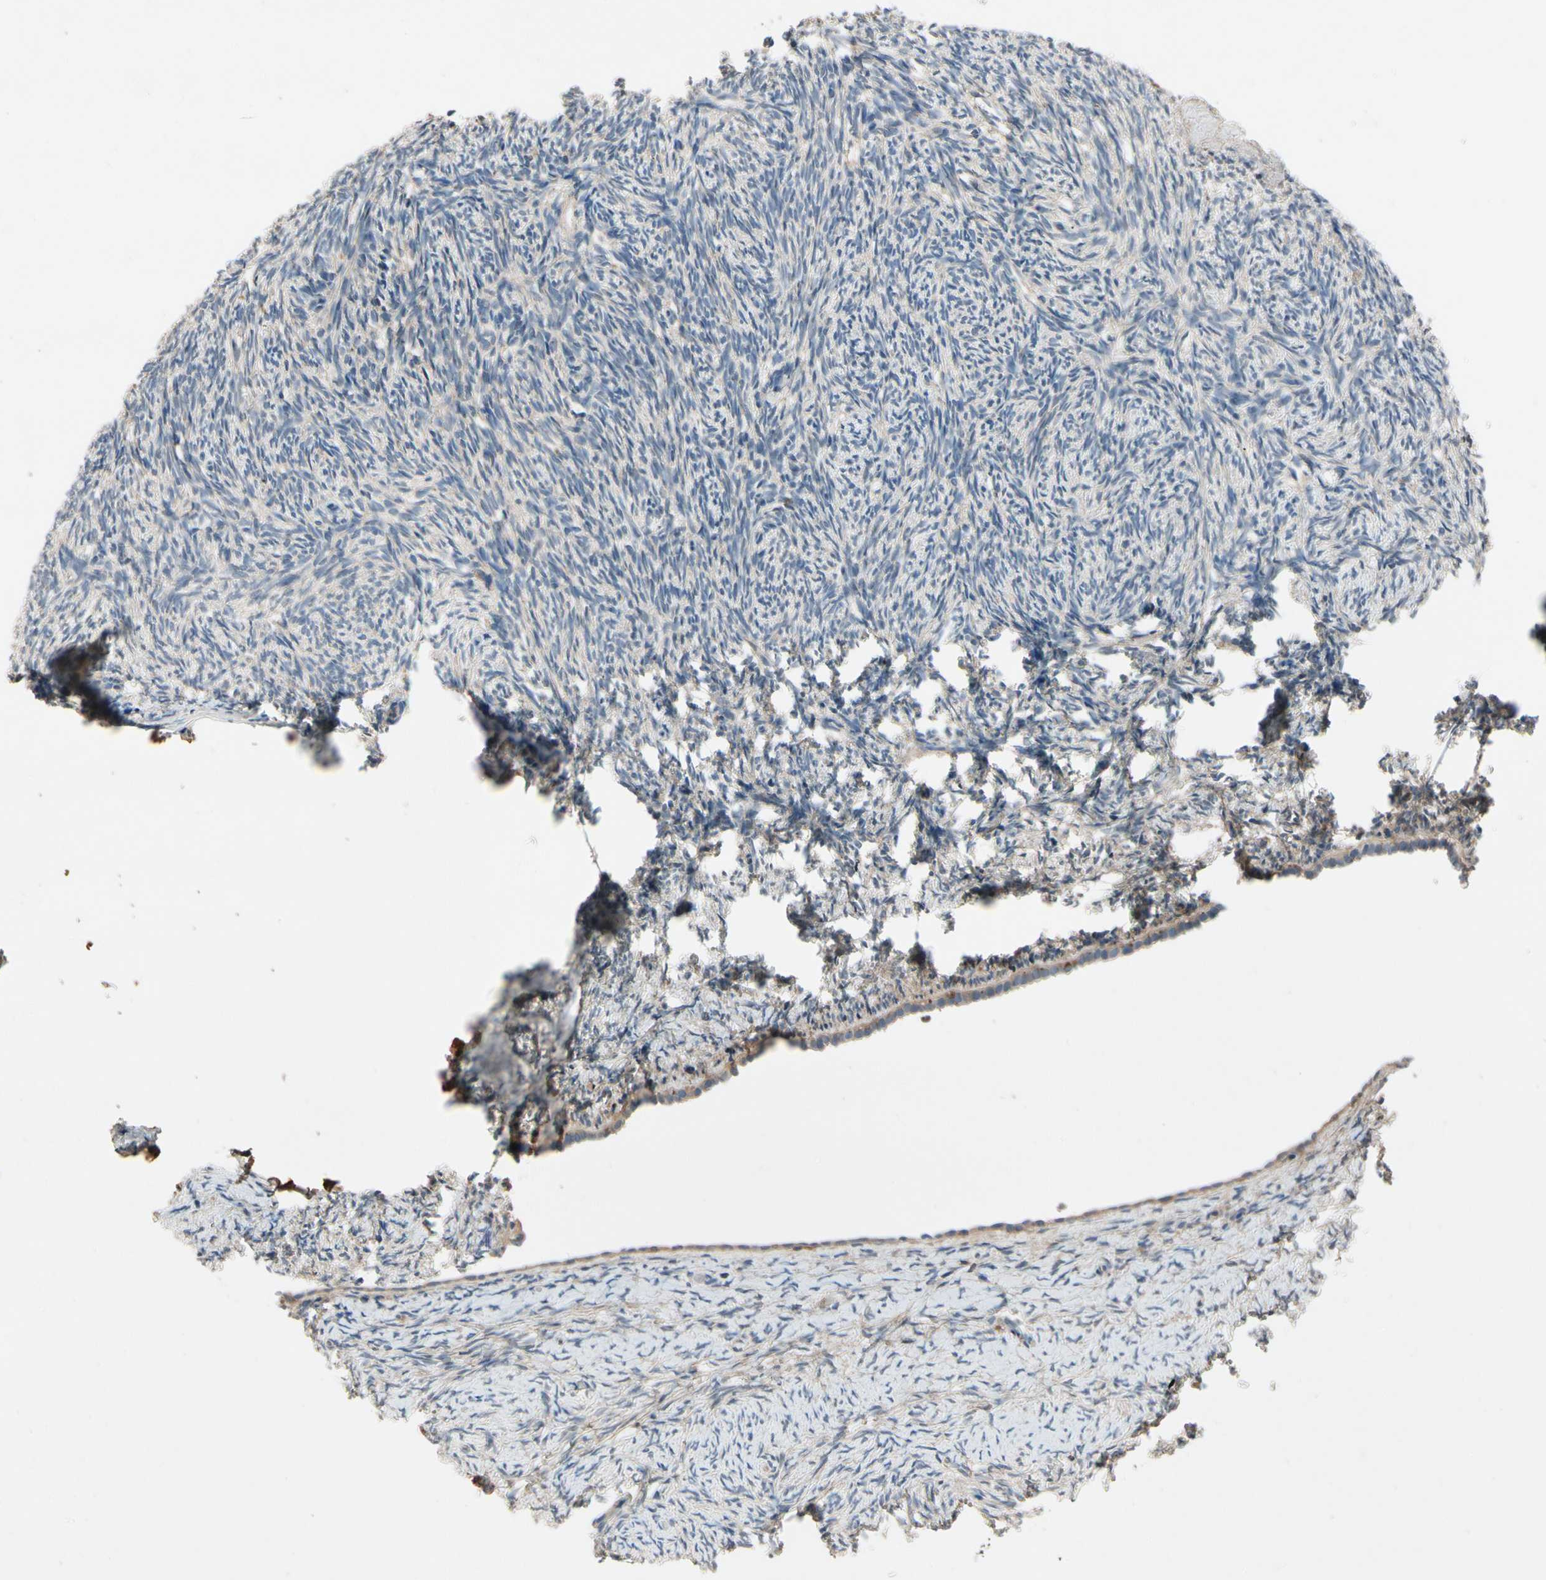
{"staining": {"intensity": "weak", "quantity": "<25%", "location": "cytoplasmic/membranous"}, "tissue": "ovary", "cell_type": "Ovarian stroma cells", "image_type": "normal", "snomed": [{"axis": "morphology", "description": "Normal tissue, NOS"}, {"axis": "topography", "description": "Ovary"}], "caption": "This is an immunohistochemistry micrograph of unremarkable ovary. There is no expression in ovarian stroma cells.", "gene": "IL1RL1", "patient": {"sex": "female", "age": 60}}